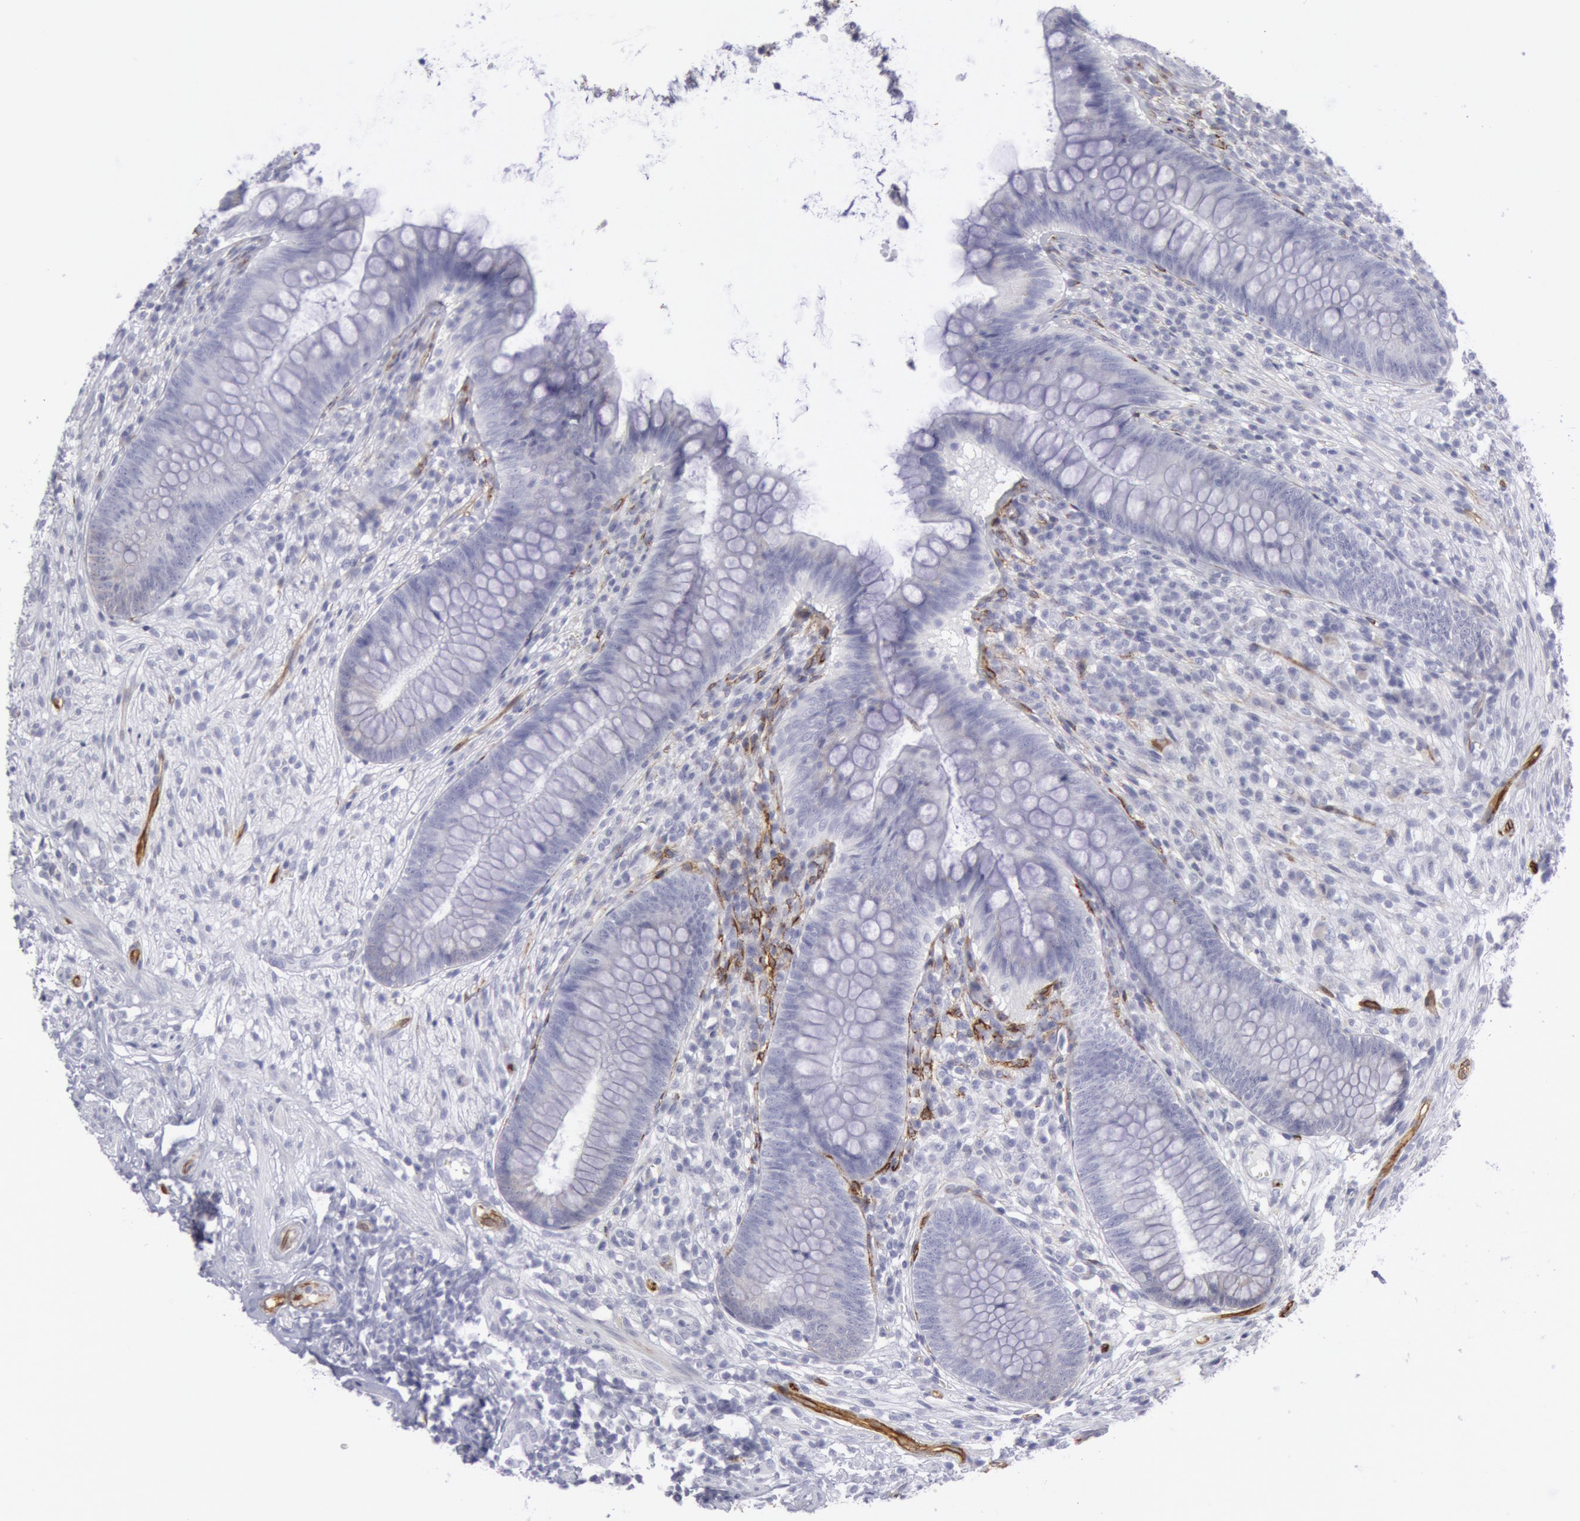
{"staining": {"intensity": "negative", "quantity": "none", "location": "none"}, "tissue": "appendix", "cell_type": "Glandular cells", "image_type": "normal", "snomed": [{"axis": "morphology", "description": "Normal tissue, NOS"}, {"axis": "topography", "description": "Appendix"}], "caption": "Glandular cells are negative for protein expression in unremarkable human appendix. (DAB immunohistochemistry, high magnification).", "gene": "CDH13", "patient": {"sex": "female", "age": 66}}